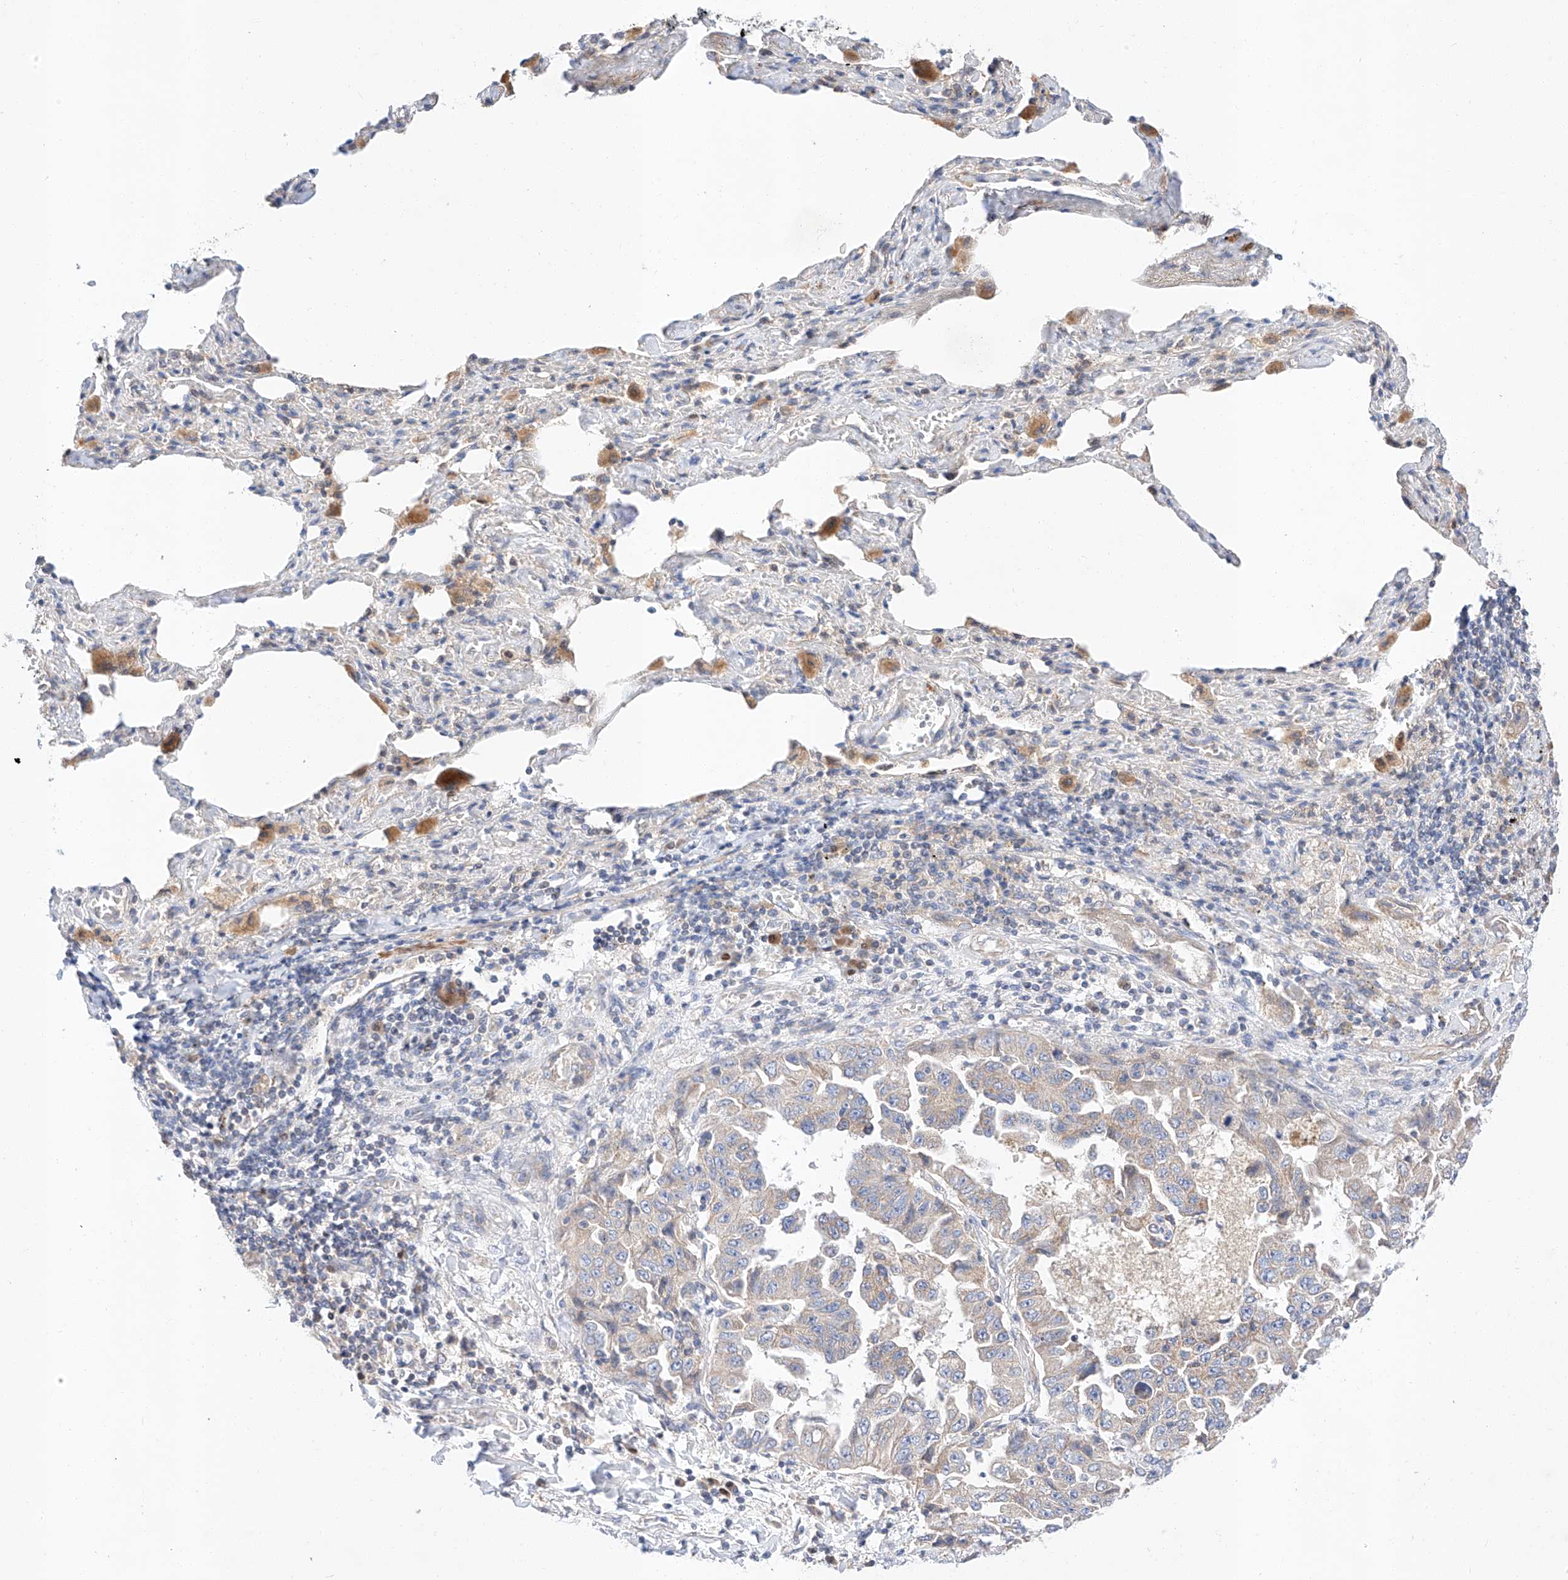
{"staining": {"intensity": "weak", "quantity": "25%-75%", "location": "cytoplasmic/membranous"}, "tissue": "lung cancer", "cell_type": "Tumor cells", "image_type": "cancer", "snomed": [{"axis": "morphology", "description": "Adenocarcinoma, NOS"}, {"axis": "topography", "description": "Lung"}], "caption": "Immunohistochemical staining of lung adenocarcinoma reveals low levels of weak cytoplasmic/membranous positivity in about 25%-75% of tumor cells.", "gene": "C6orf118", "patient": {"sex": "female", "age": 51}}